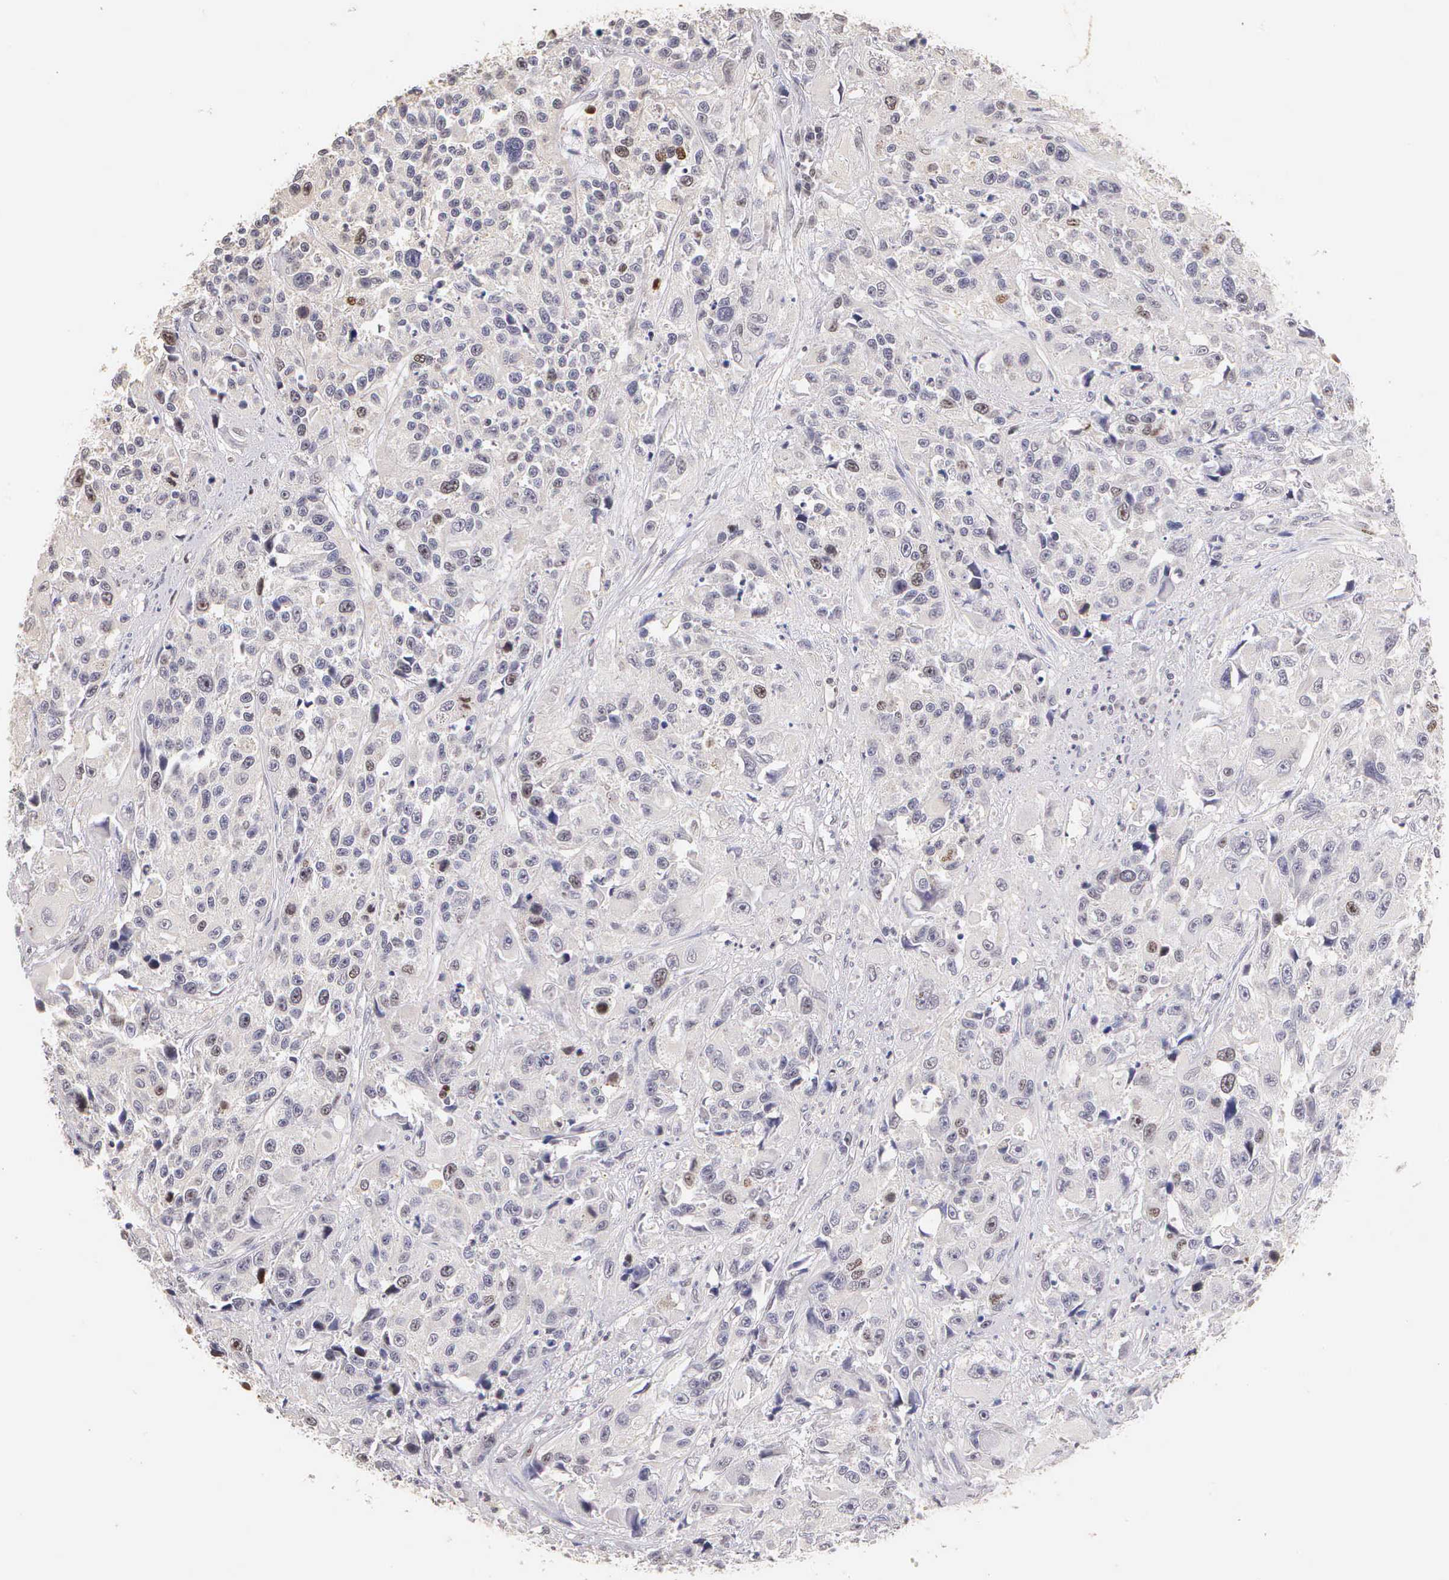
{"staining": {"intensity": "weak", "quantity": "<25%", "location": "nuclear"}, "tissue": "urothelial cancer", "cell_type": "Tumor cells", "image_type": "cancer", "snomed": [{"axis": "morphology", "description": "Urothelial carcinoma, High grade"}, {"axis": "topography", "description": "Urinary bladder"}], "caption": "Tumor cells are negative for protein expression in human urothelial cancer.", "gene": "MKI67", "patient": {"sex": "female", "age": 81}}